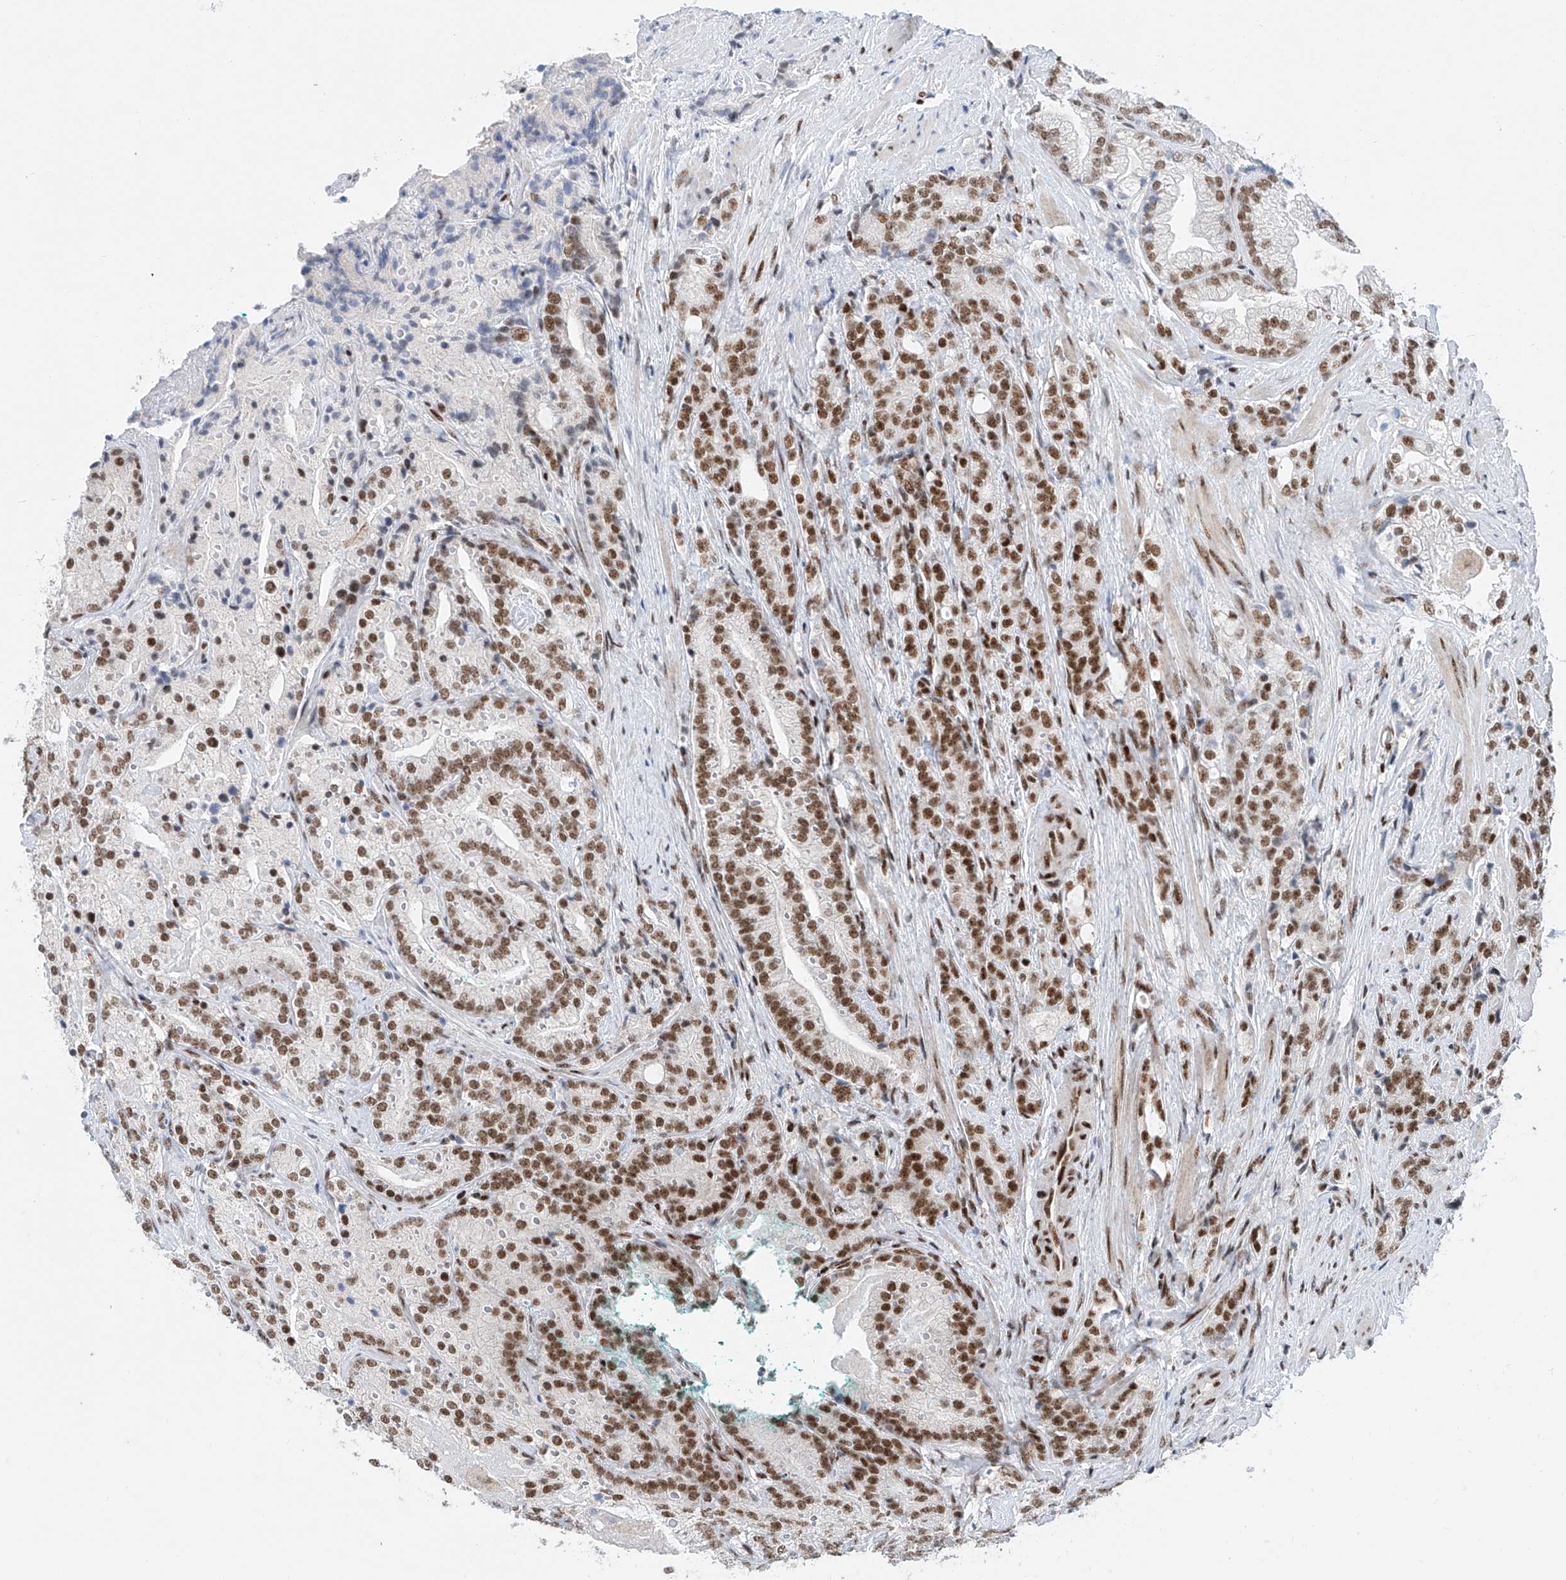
{"staining": {"intensity": "moderate", "quantity": ">75%", "location": "nuclear"}, "tissue": "prostate cancer", "cell_type": "Tumor cells", "image_type": "cancer", "snomed": [{"axis": "morphology", "description": "Adenocarcinoma, High grade"}, {"axis": "topography", "description": "Prostate"}], "caption": "Immunohistochemical staining of human prostate cancer (adenocarcinoma (high-grade)) demonstrates medium levels of moderate nuclear expression in about >75% of tumor cells.", "gene": "TAF4", "patient": {"sex": "male", "age": 57}}